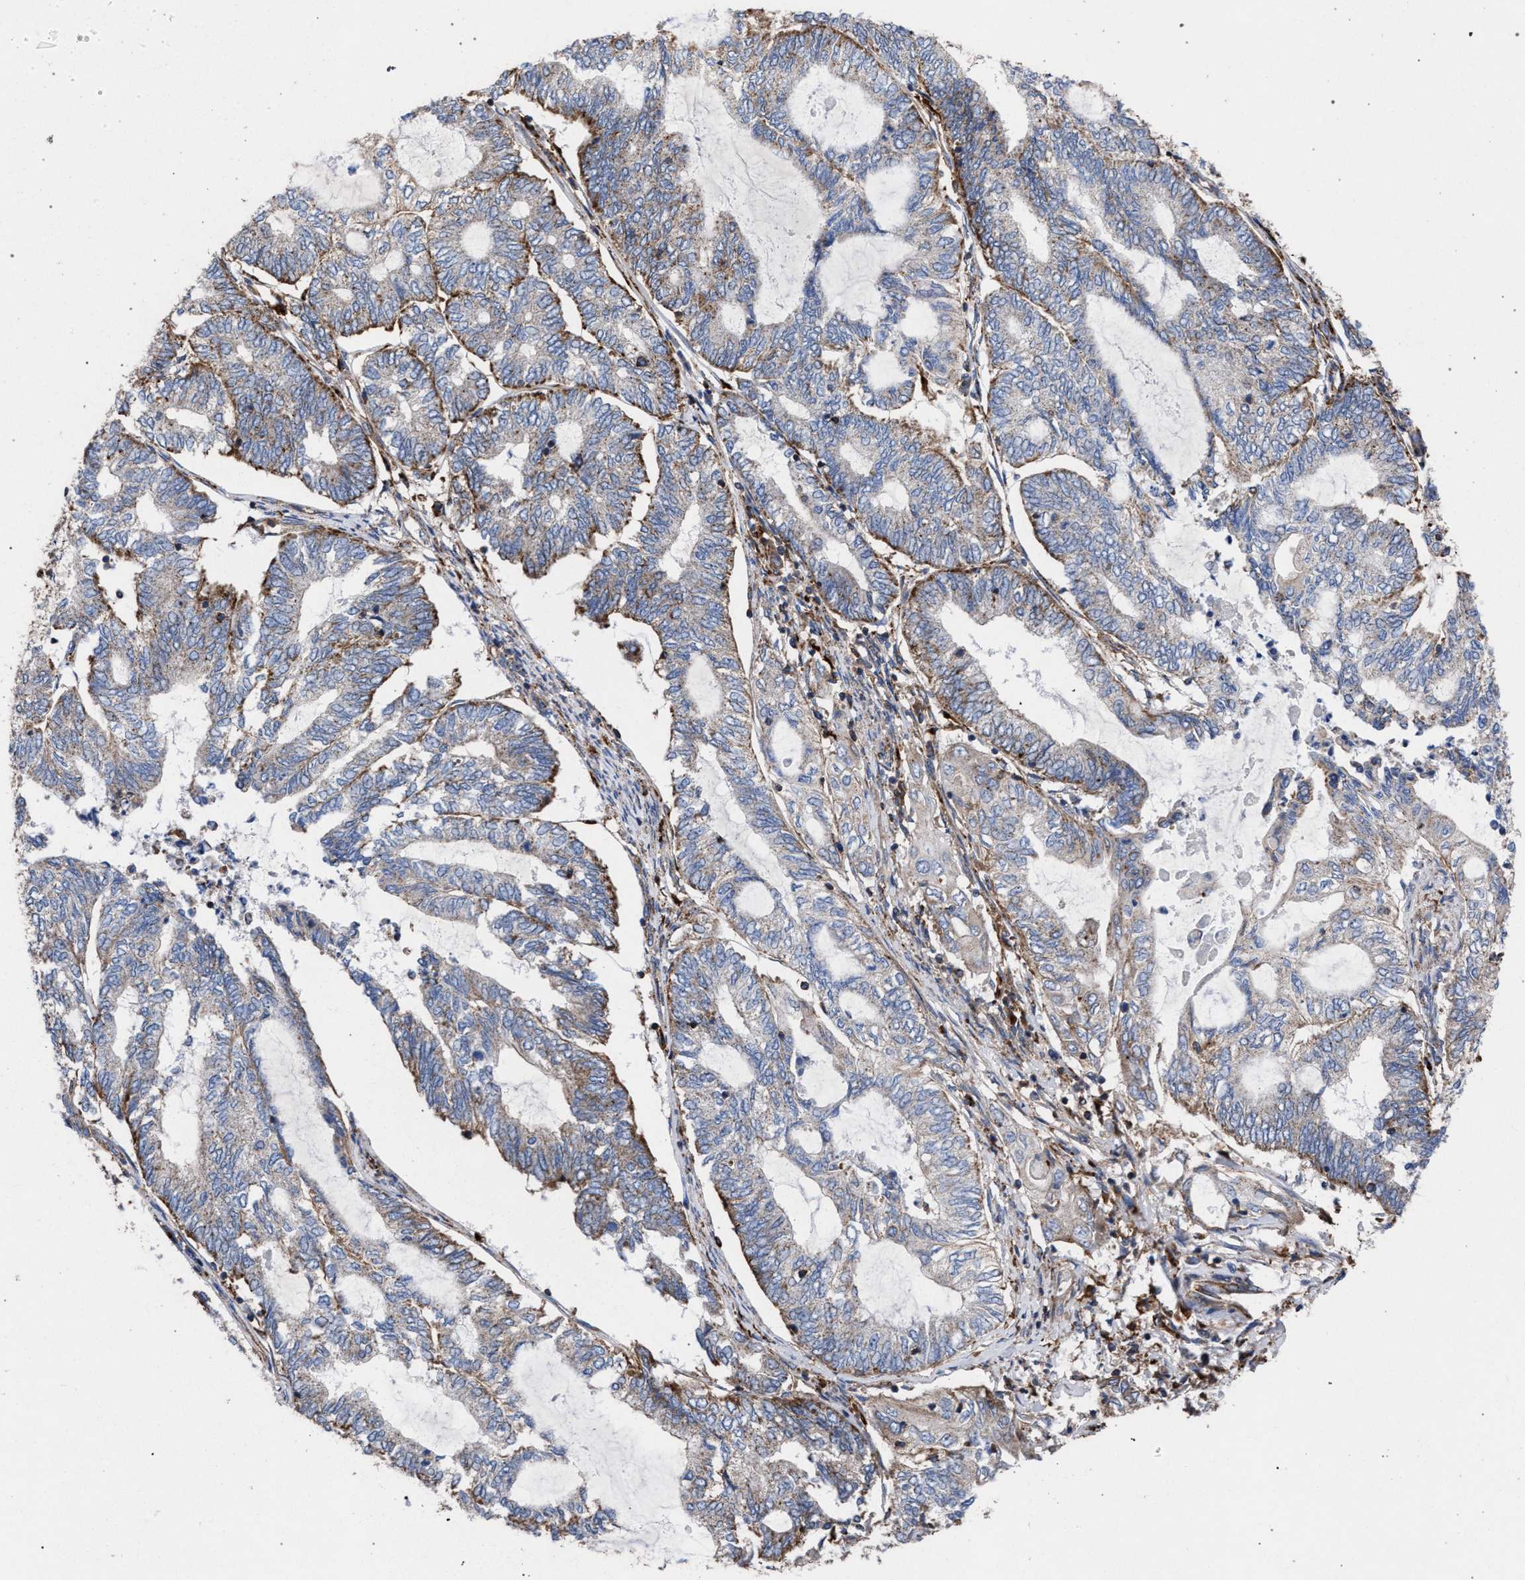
{"staining": {"intensity": "moderate", "quantity": "25%-75%", "location": "cytoplasmic/membranous"}, "tissue": "endometrial cancer", "cell_type": "Tumor cells", "image_type": "cancer", "snomed": [{"axis": "morphology", "description": "Adenocarcinoma, NOS"}, {"axis": "topography", "description": "Uterus"}, {"axis": "topography", "description": "Endometrium"}], "caption": "A high-resolution photomicrograph shows immunohistochemistry staining of adenocarcinoma (endometrial), which reveals moderate cytoplasmic/membranous staining in about 25%-75% of tumor cells.", "gene": "PPT1", "patient": {"sex": "female", "age": 70}}